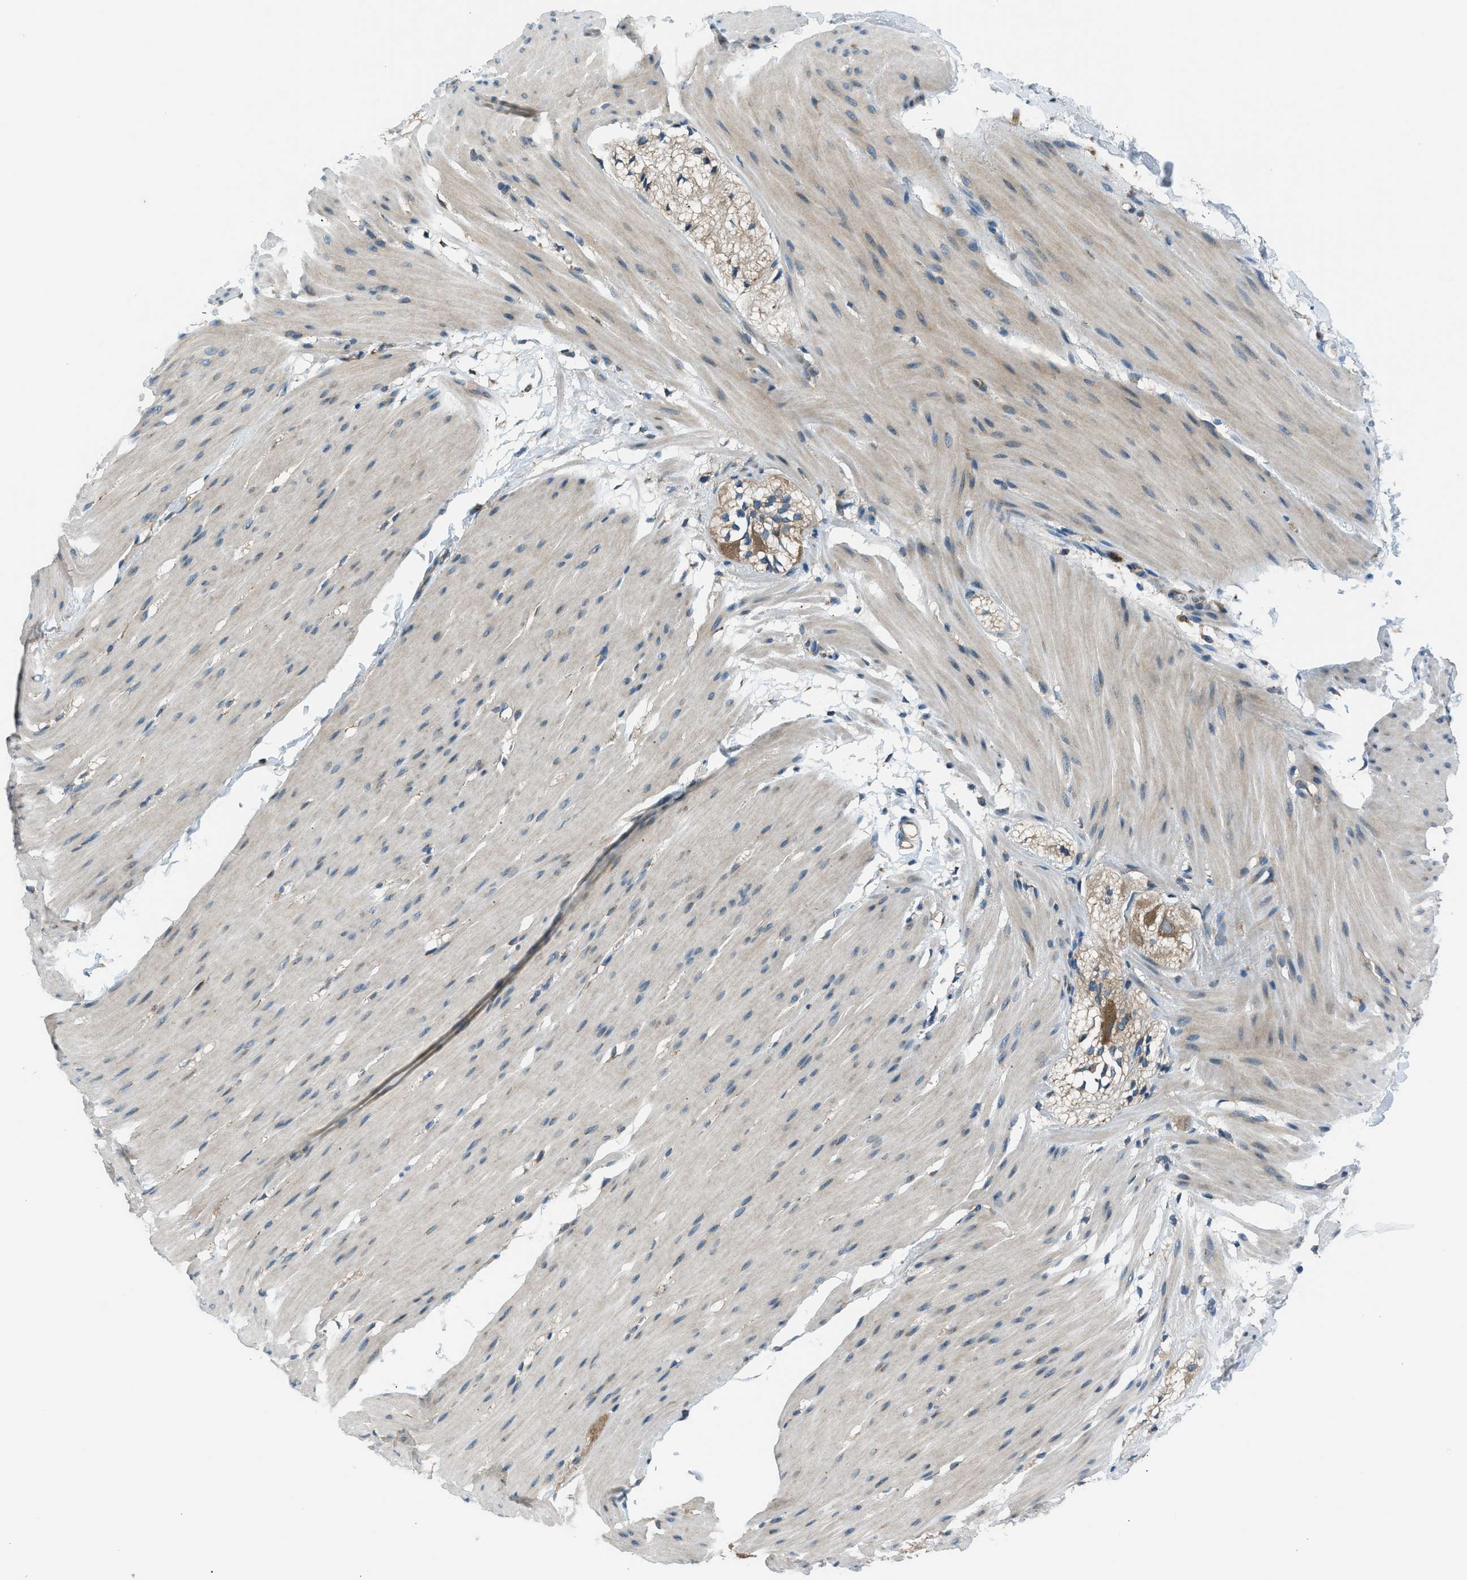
{"staining": {"intensity": "weak", "quantity": ">75%", "location": "cytoplasmic/membranous"}, "tissue": "smooth muscle", "cell_type": "Smooth muscle cells", "image_type": "normal", "snomed": [{"axis": "morphology", "description": "Normal tissue, NOS"}, {"axis": "topography", "description": "Smooth muscle"}, {"axis": "topography", "description": "Colon"}], "caption": "Brown immunohistochemical staining in normal smooth muscle demonstrates weak cytoplasmic/membranous expression in about >75% of smooth muscle cells.", "gene": "EDARADD", "patient": {"sex": "male", "age": 67}}